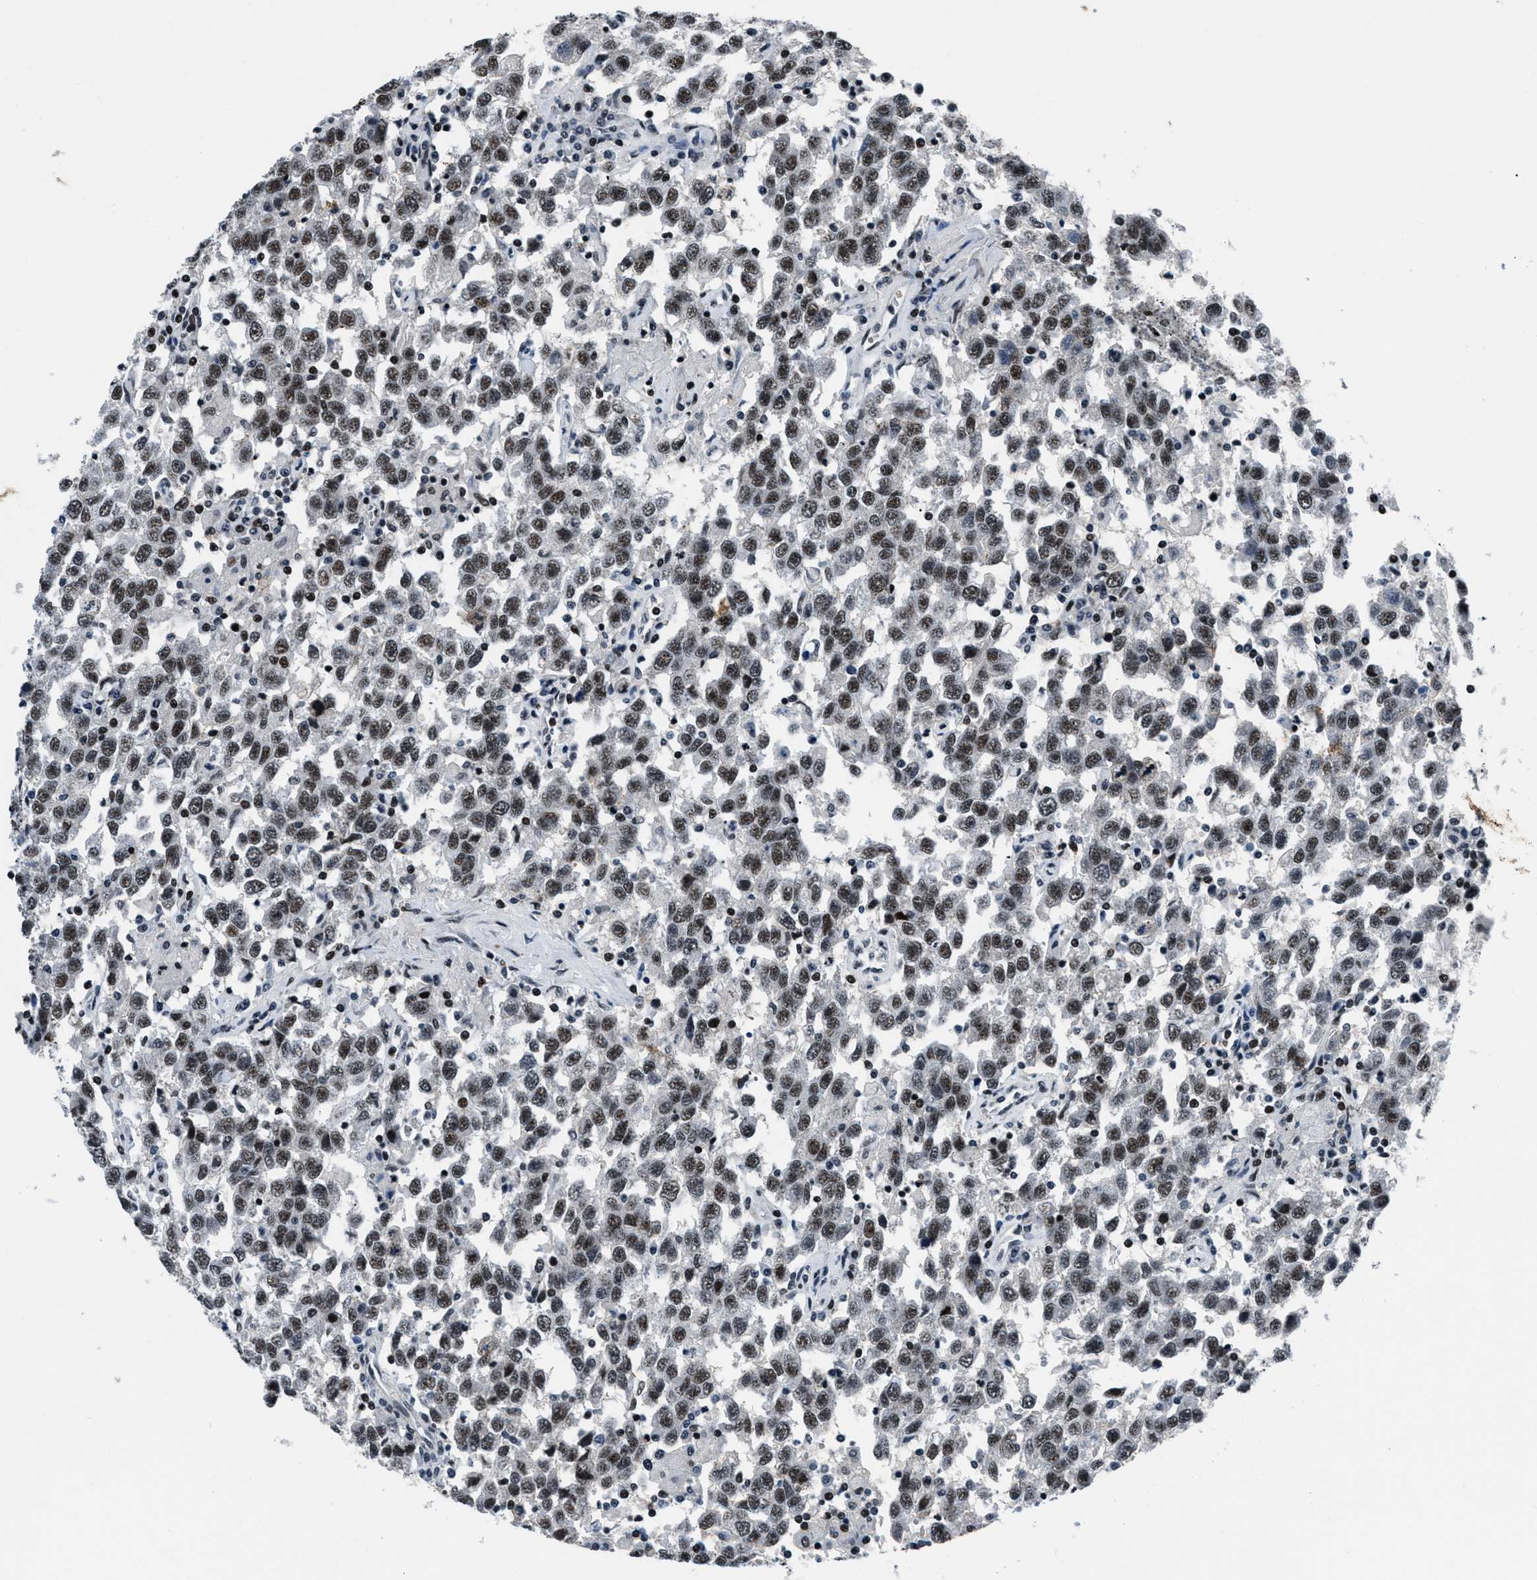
{"staining": {"intensity": "strong", "quantity": ">75%", "location": "nuclear"}, "tissue": "testis cancer", "cell_type": "Tumor cells", "image_type": "cancer", "snomed": [{"axis": "morphology", "description": "Seminoma, NOS"}, {"axis": "topography", "description": "Testis"}], "caption": "Testis cancer stained with a brown dye displays strong nuclear positive expression in approximately >75% of tumor cells.", "gene": "SMARCB1", "patient": {"sex": "male", "age": 41}}